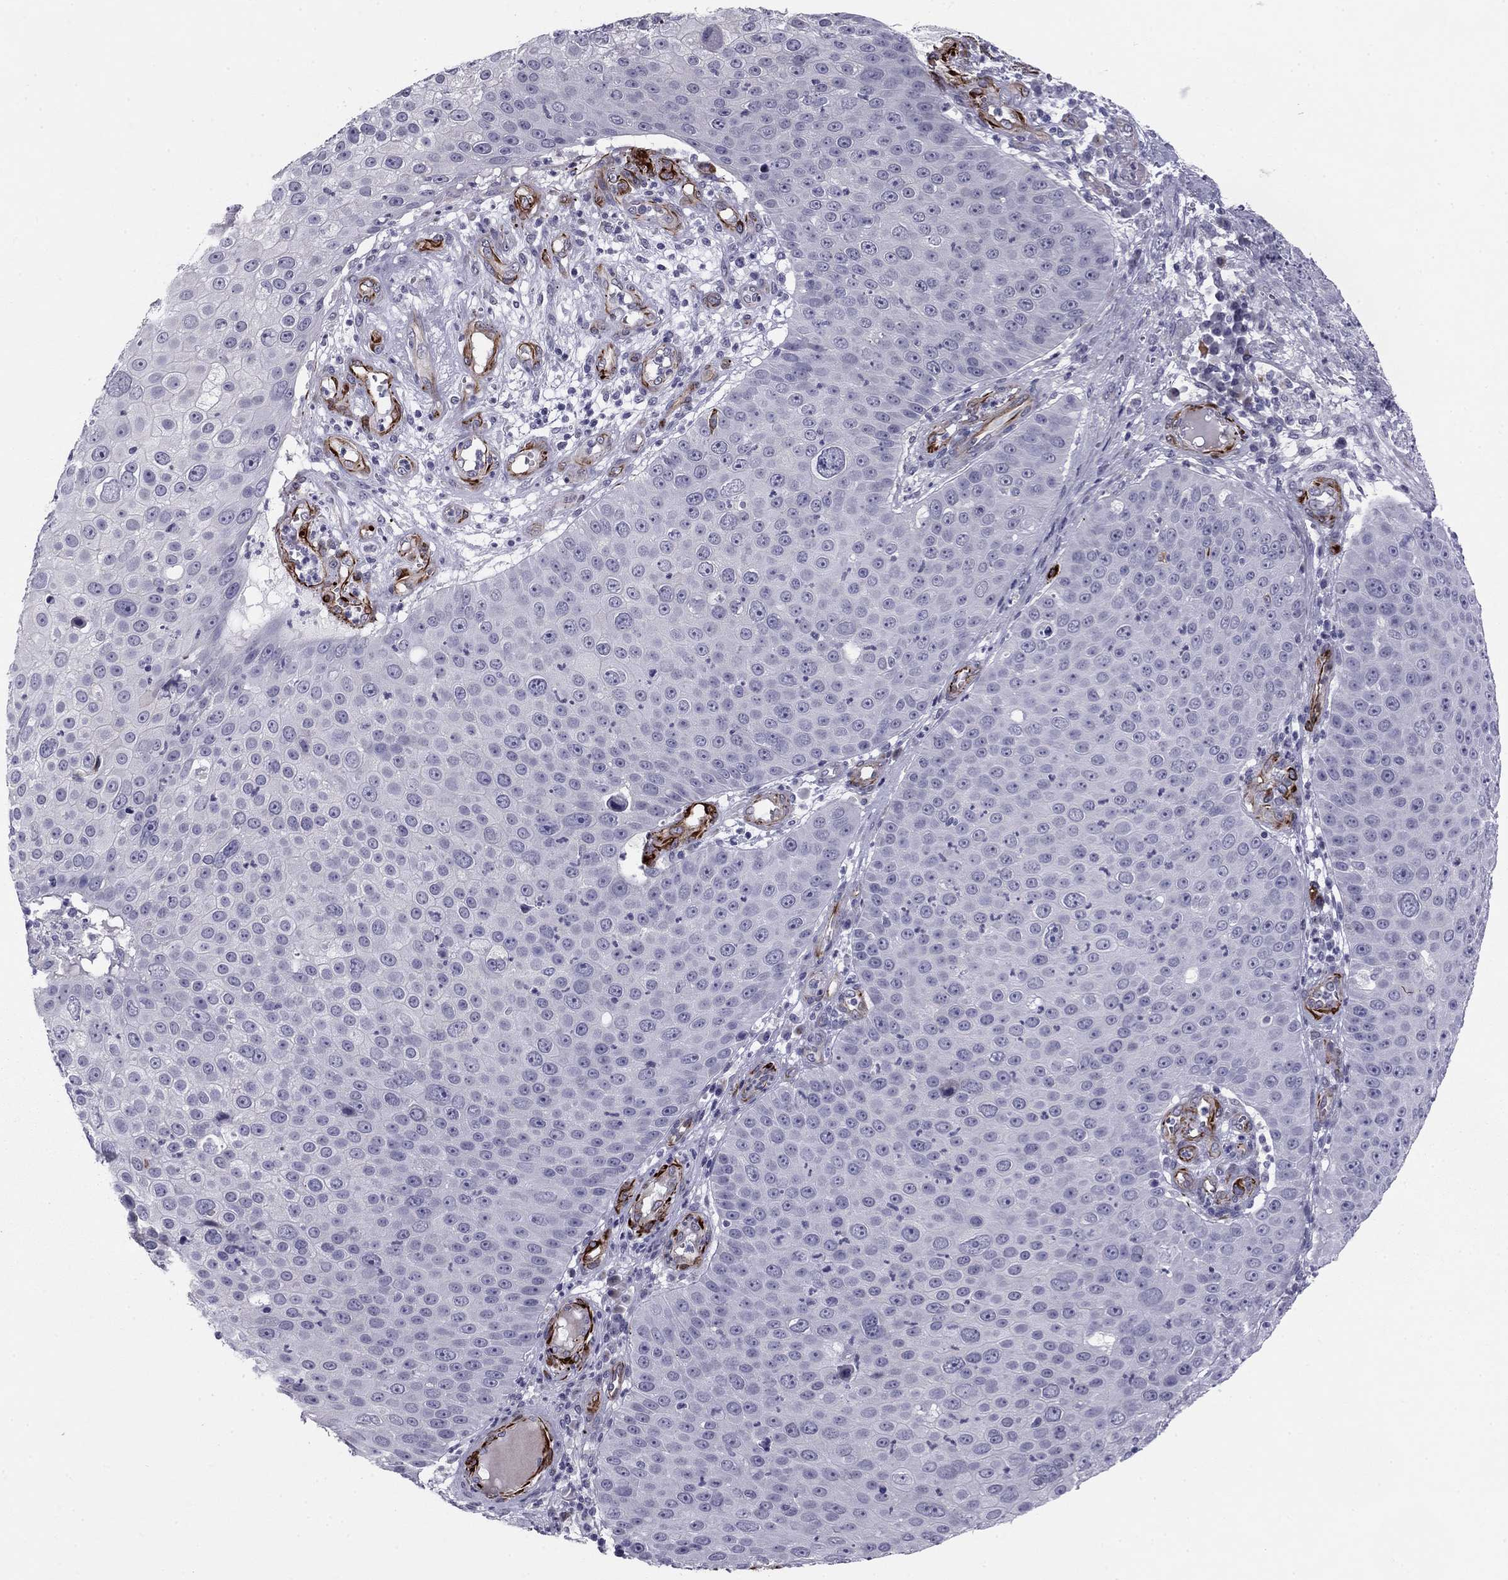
{"staining": {"intensity": "negative", "quantity": "none", "location": "none"}, "tissue": "skin cancer", "cell_type": "Tumor cells", "image_type": "cancer", "snomed": [{"axis": "morphology", "description": "Squamous cell carcinoma, NOS"}, {"axis": "topography", "description": "Skin"}], "caption": "Immunohistochemical staining of skin cancer reveals no significant expression in tumor cells.", "gene": "ANKS4B", "patient": {"sex": "male", "age": 71}}